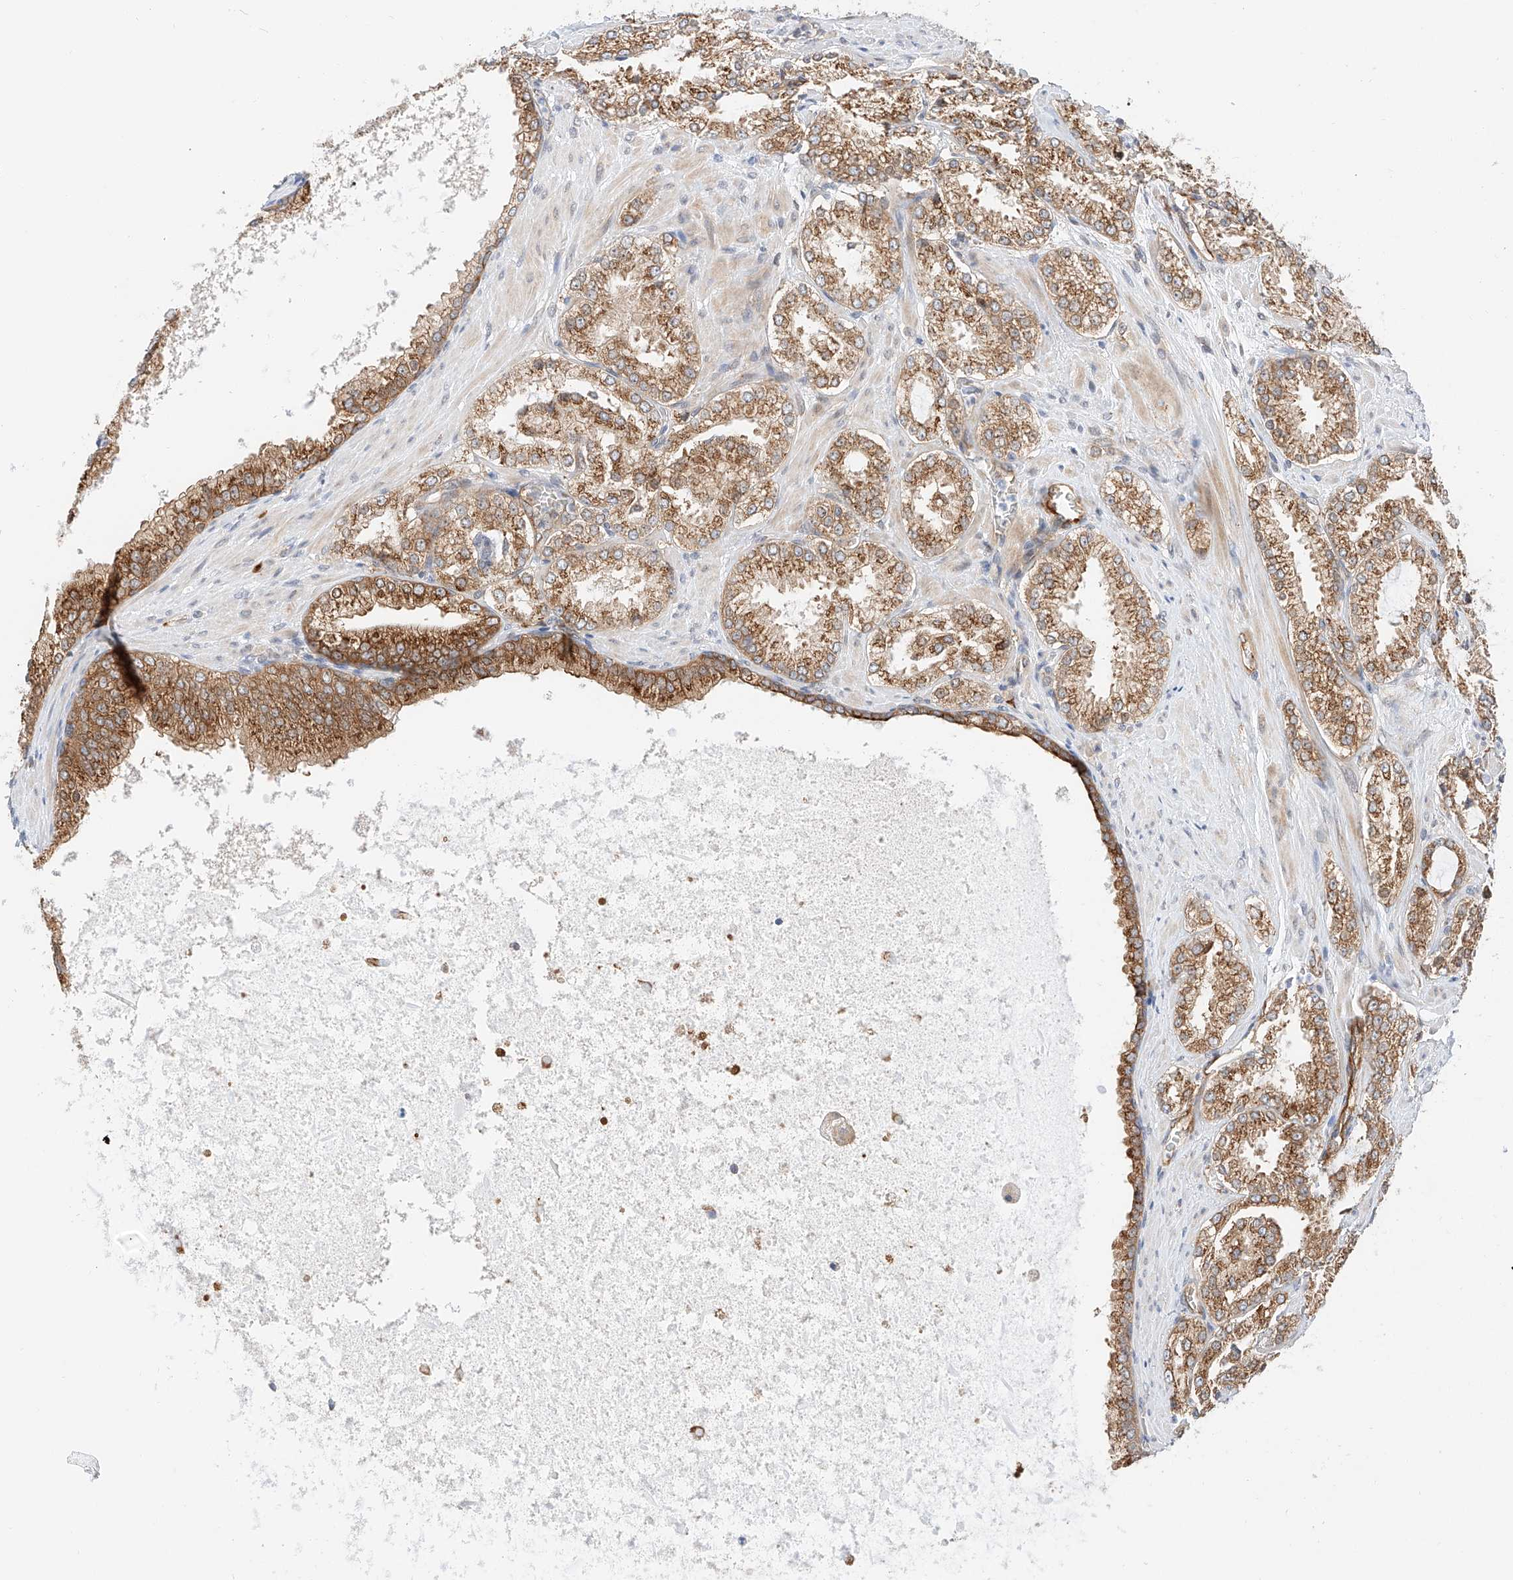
{"staining": {"intensity": "moderate", "quantity": ">75%", "location": "cytoplasmic/membranous"}, "tissue": "prostate cancer", "cell_type": "Tumor cells", "image_type": "cancer", "snomed": [{"axis": "morphology", "description": "Adenocarcinoma, High grade"}, {"axis": "topography", "description": "Prostate"}], "caption": "Immunohistochemistry of human prostate high-grade adenocarcinoma shows medium levels of moderate cytoplasmic/membranous positivity in approximately >75% of tumor cells.", "gene": "CARMIL1", "patient": {"sex": "male", "age": 73}}